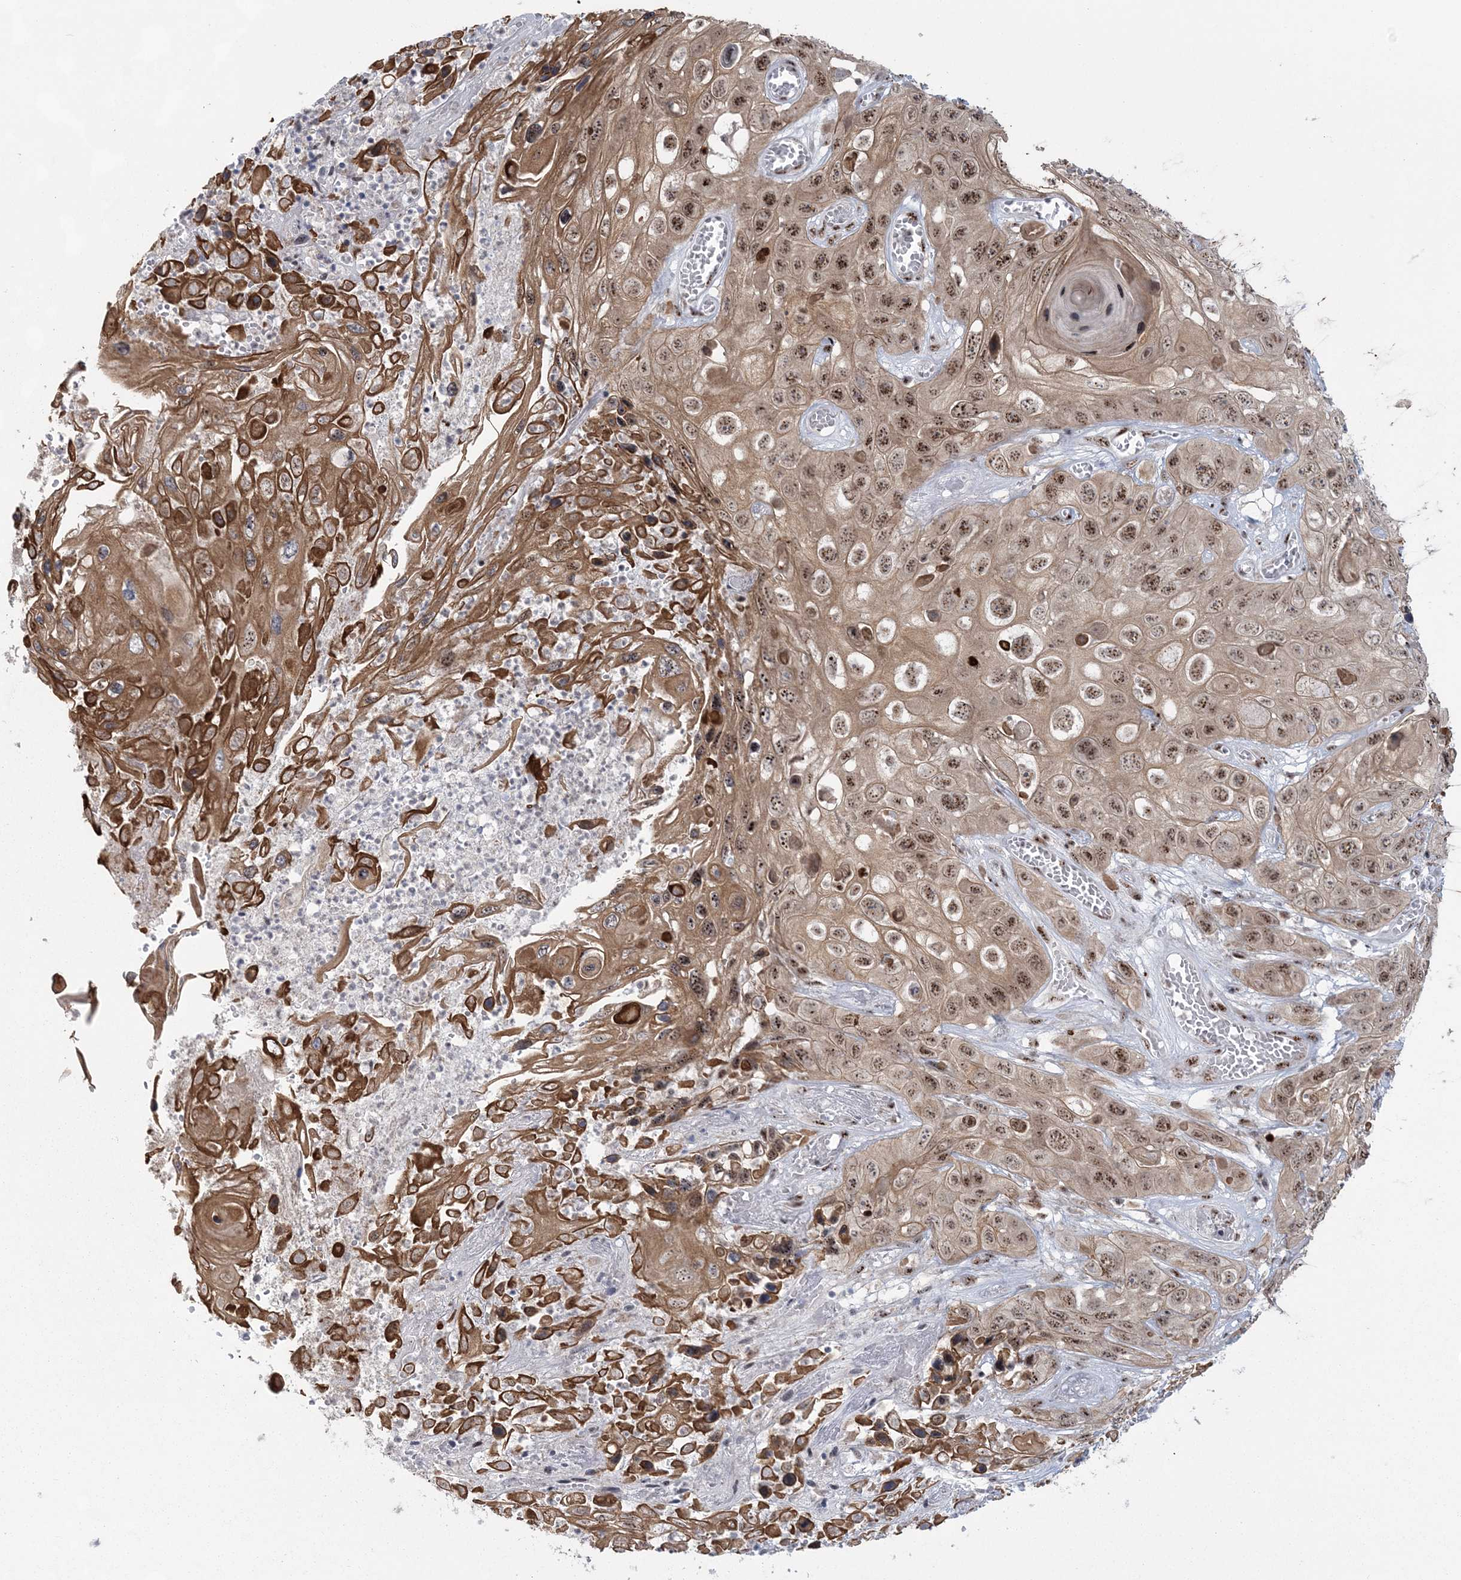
{"staining": {"intensity": "moderate", "quantity": ">75%", "location": "cytoplasmic/membranous,nuclear"}, "tissue": "skin cancer", "cell_type": "Tumor cells", "image_type": "cancer", "snomed": [{"axis": "morphology", "description": "Squamous cell carcinoma, NOS"}, {"axis": "topography", "description": "Skin"}], "caption": "Immunohistochemistry (IHC) micrograph of neoplastic tissue: human skin squamous cell carcinoma stained using immunohistochemistry shows medium levels of moderate protein expression localized specifically in the cytoplasmic/membranous and nuclear of tumor cells, appearing as a cytoplasmic/membranous and nuclear brown color.", "gene": "KDM6B", "patient": {"sex": "male", "age": 55}}